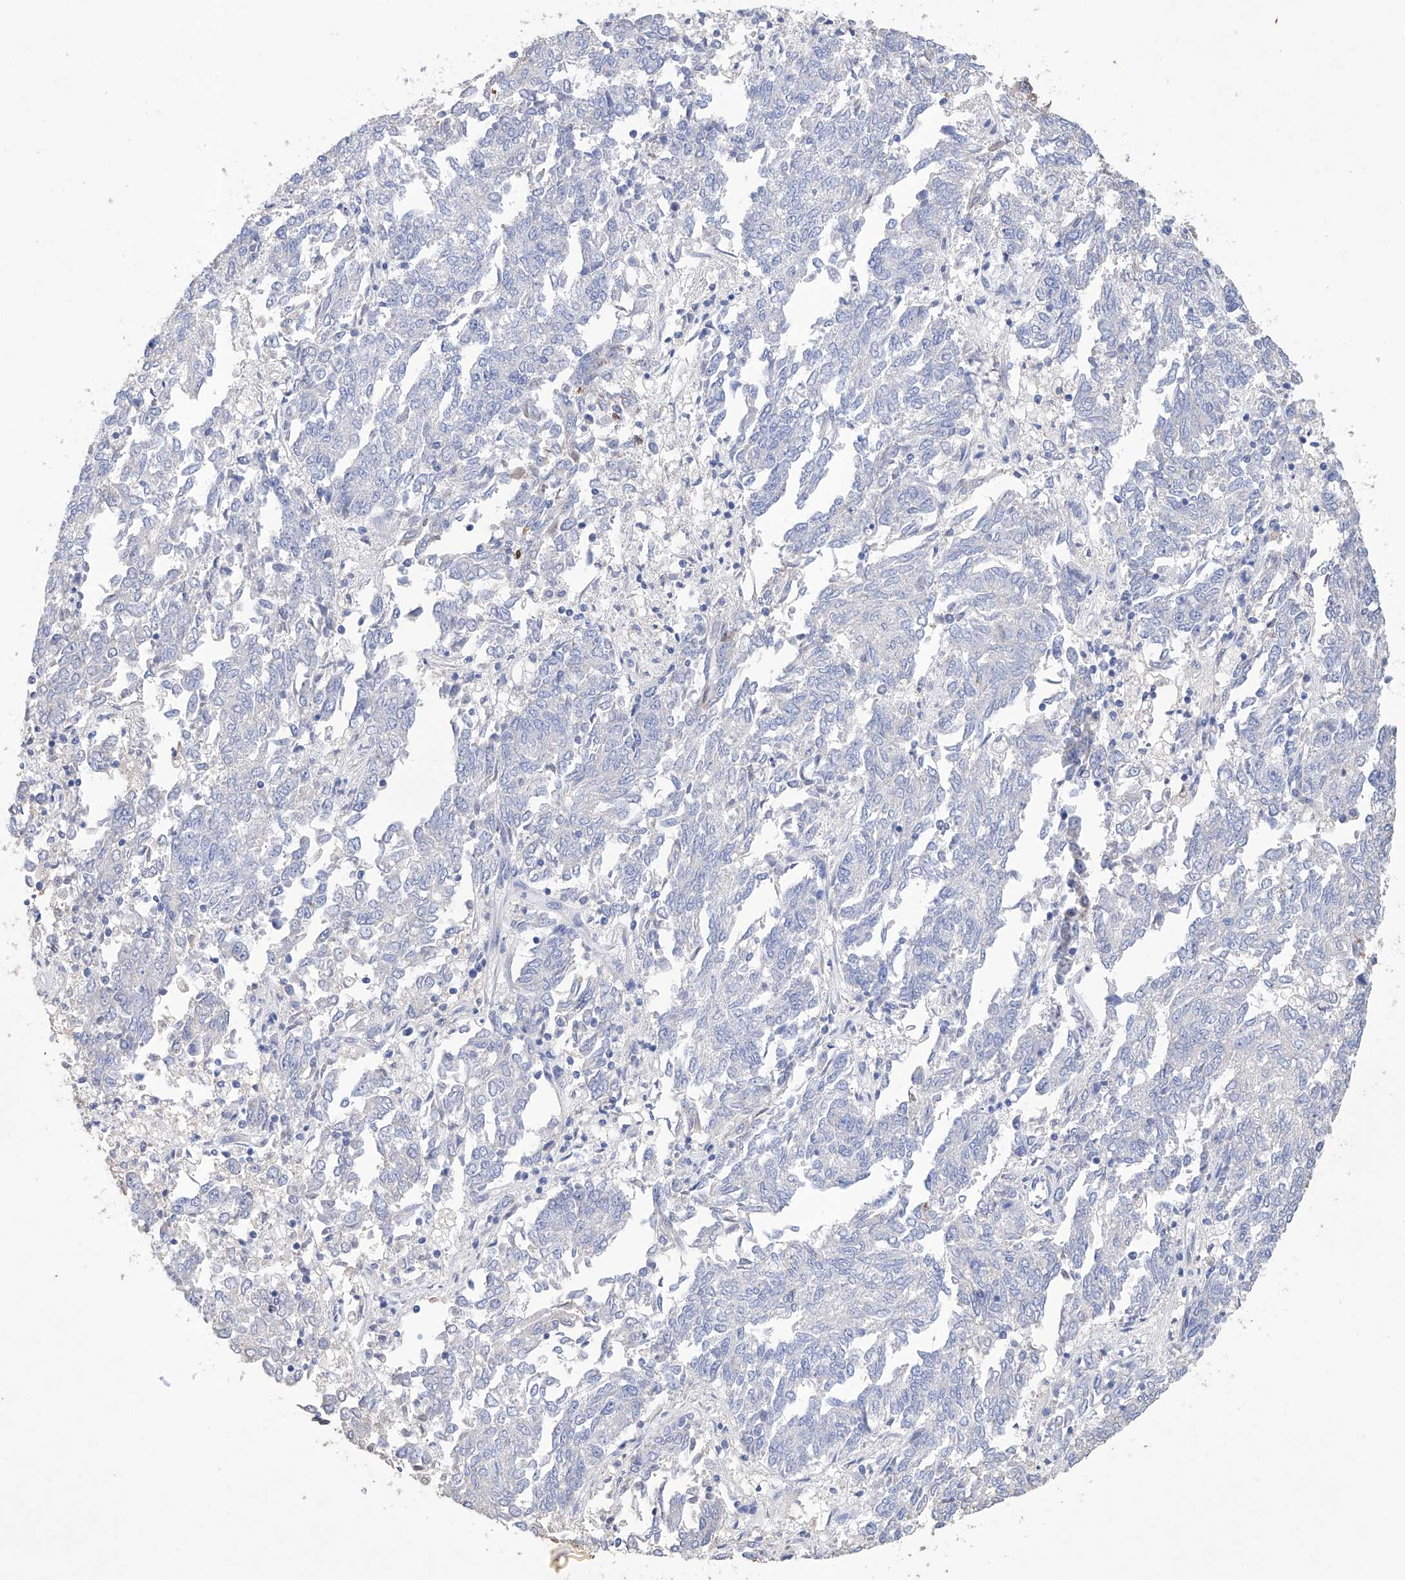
{"staining": {"intensity": "negative", "quantity": "none", "location": "none"}, "tissue": "endometrial cancer", "cell_type": "Tumor cells", "image_type": "cancer", "snomed": [{"axis": "morphology", "description": "Adenocarcinoma, NOS"}, {"axis": "topography", "description": "Endometrium"}], "caption": "Tumor cells show no significant protein positivity in endometrial adenocarcinoma. (Stains: DAB IHC with hematoxylin counter stain, Microscopy: brightfield microscopy at high magnification).", "gene": "AFG1L", "patient": {"sex": "female", "age": 80}}